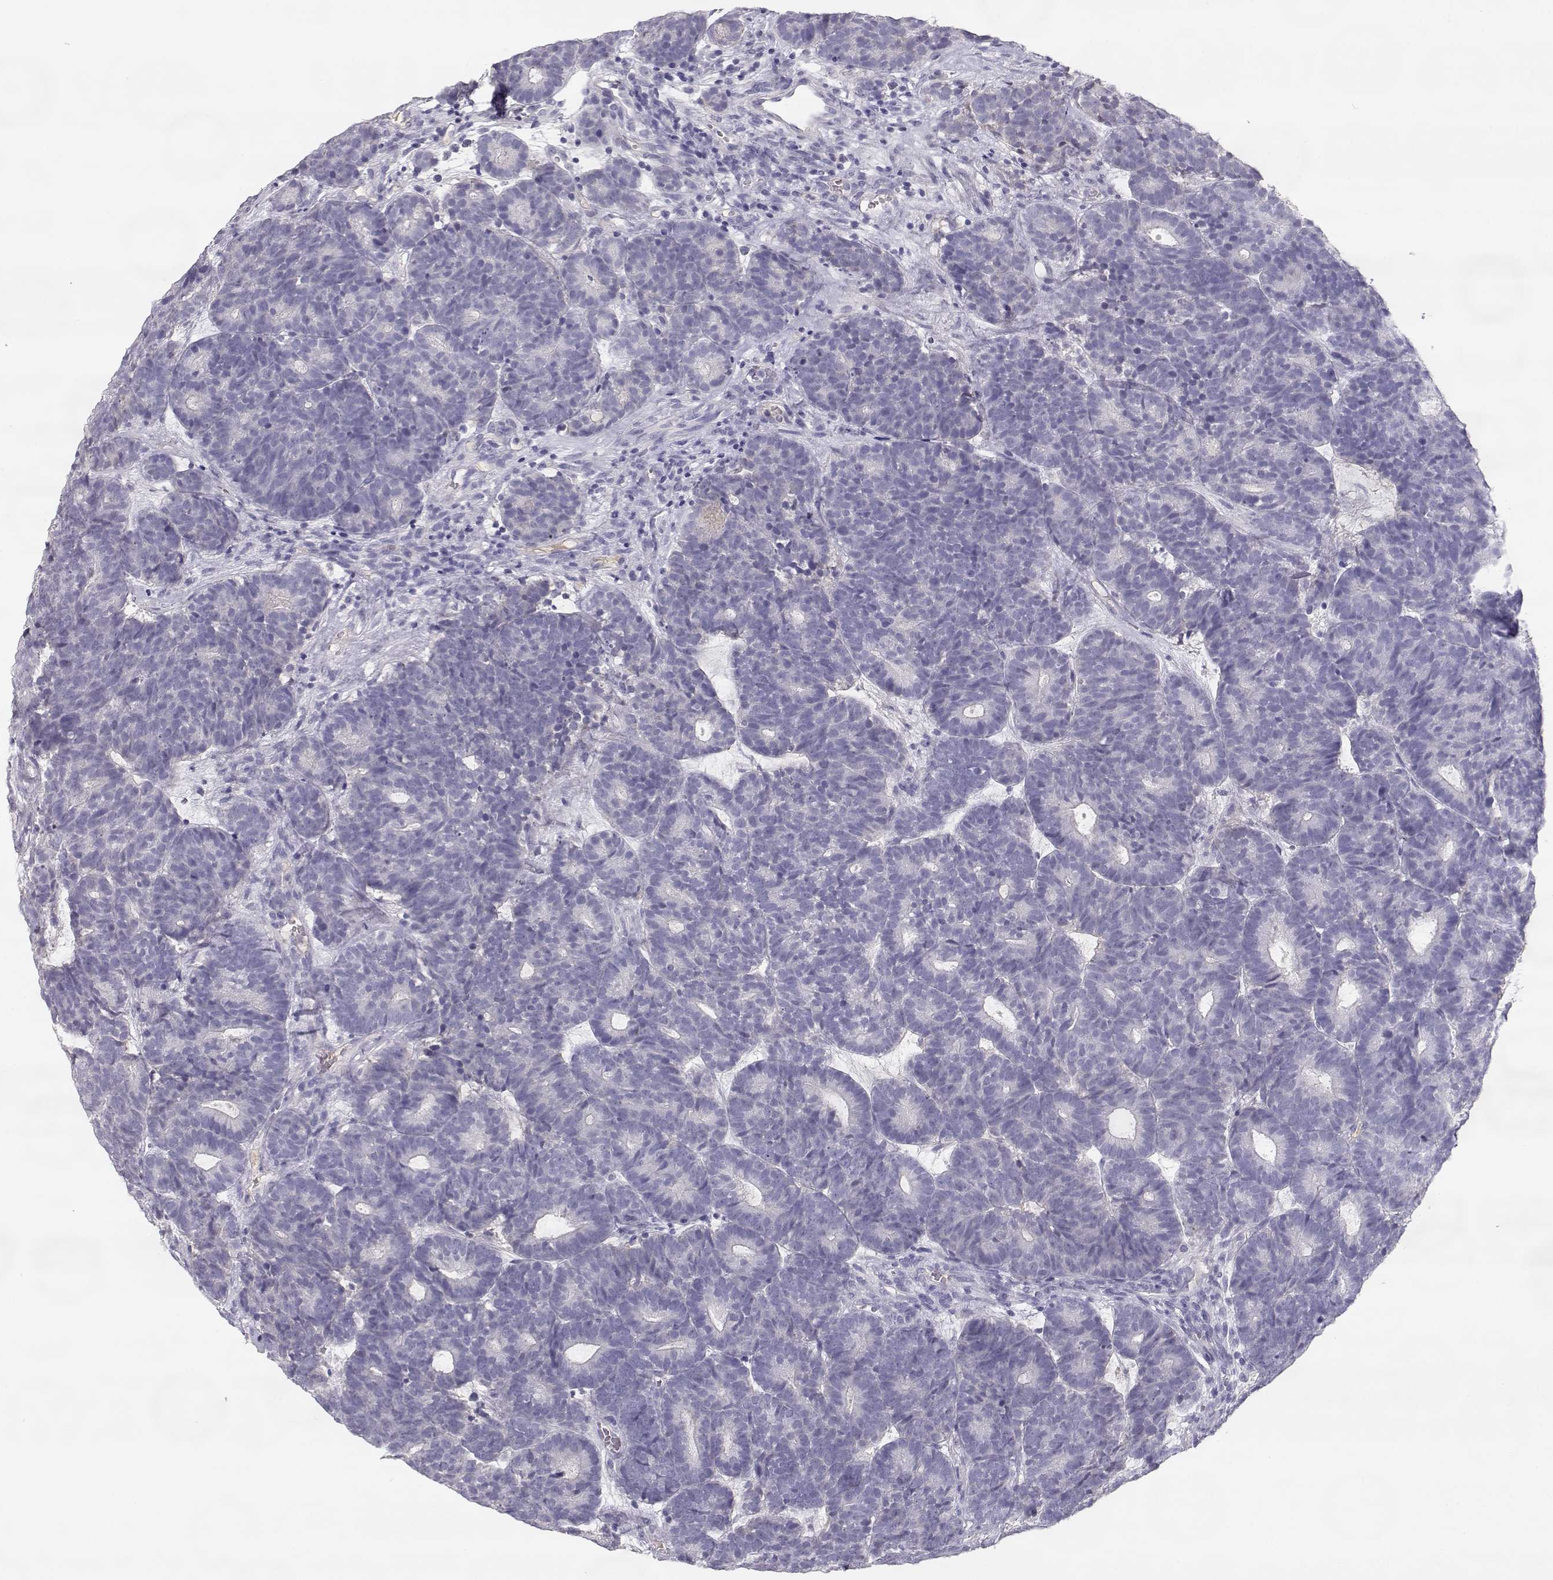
{"staining": {"intensity": "negative", "quantity": "none", "location": "none"}, "tissue": "head and neck cancer", "cell_type": "Tumor cells", "image_type": "cancer", "snomed": [{"axis": "morphology", "description": "Adenocarcinoma, NOS"}, {"axis": "topography", "description": "Head-Neck"}], "caption": "Adenocarcinoma (head and neck) was stained to show a protein in brown. There is no significant staining in tumor cells.", "gene": "SLCO6A1", "patient": {"sex": "female", "age": 81}}